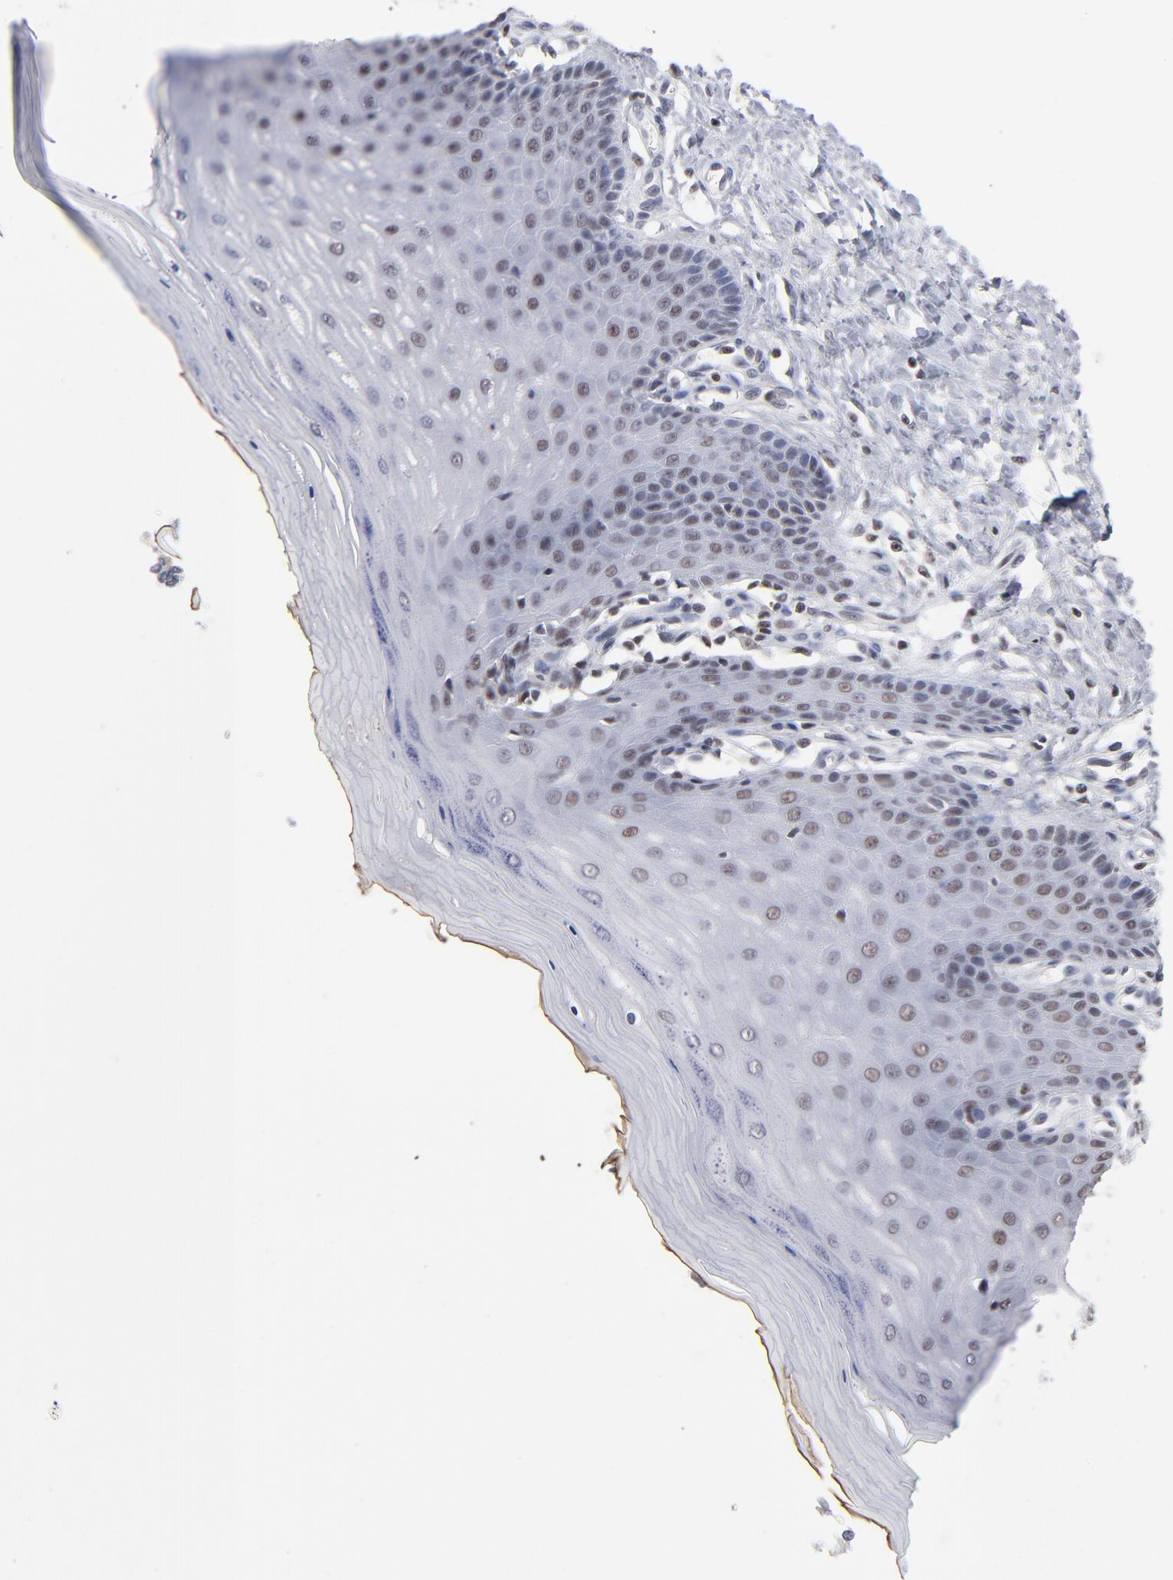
{"staining": {"intensity": "negative", "quantity": "none", "location": "none"}, "tissue": "cervix", "cell_type": "Glandular cells", "image_type": "normal", "snomed": [{"axis": "morphology", "description": "Normal tissue, NOS"}, {"axis": "topography", "description": "Cervix"}], "caption": "This is an immunohistochemistry histopathology image of unremarkable cervix. There is no staining in glandular cells.", "gene": "MAX", "patient": {"sex": "female", "age": 55}}